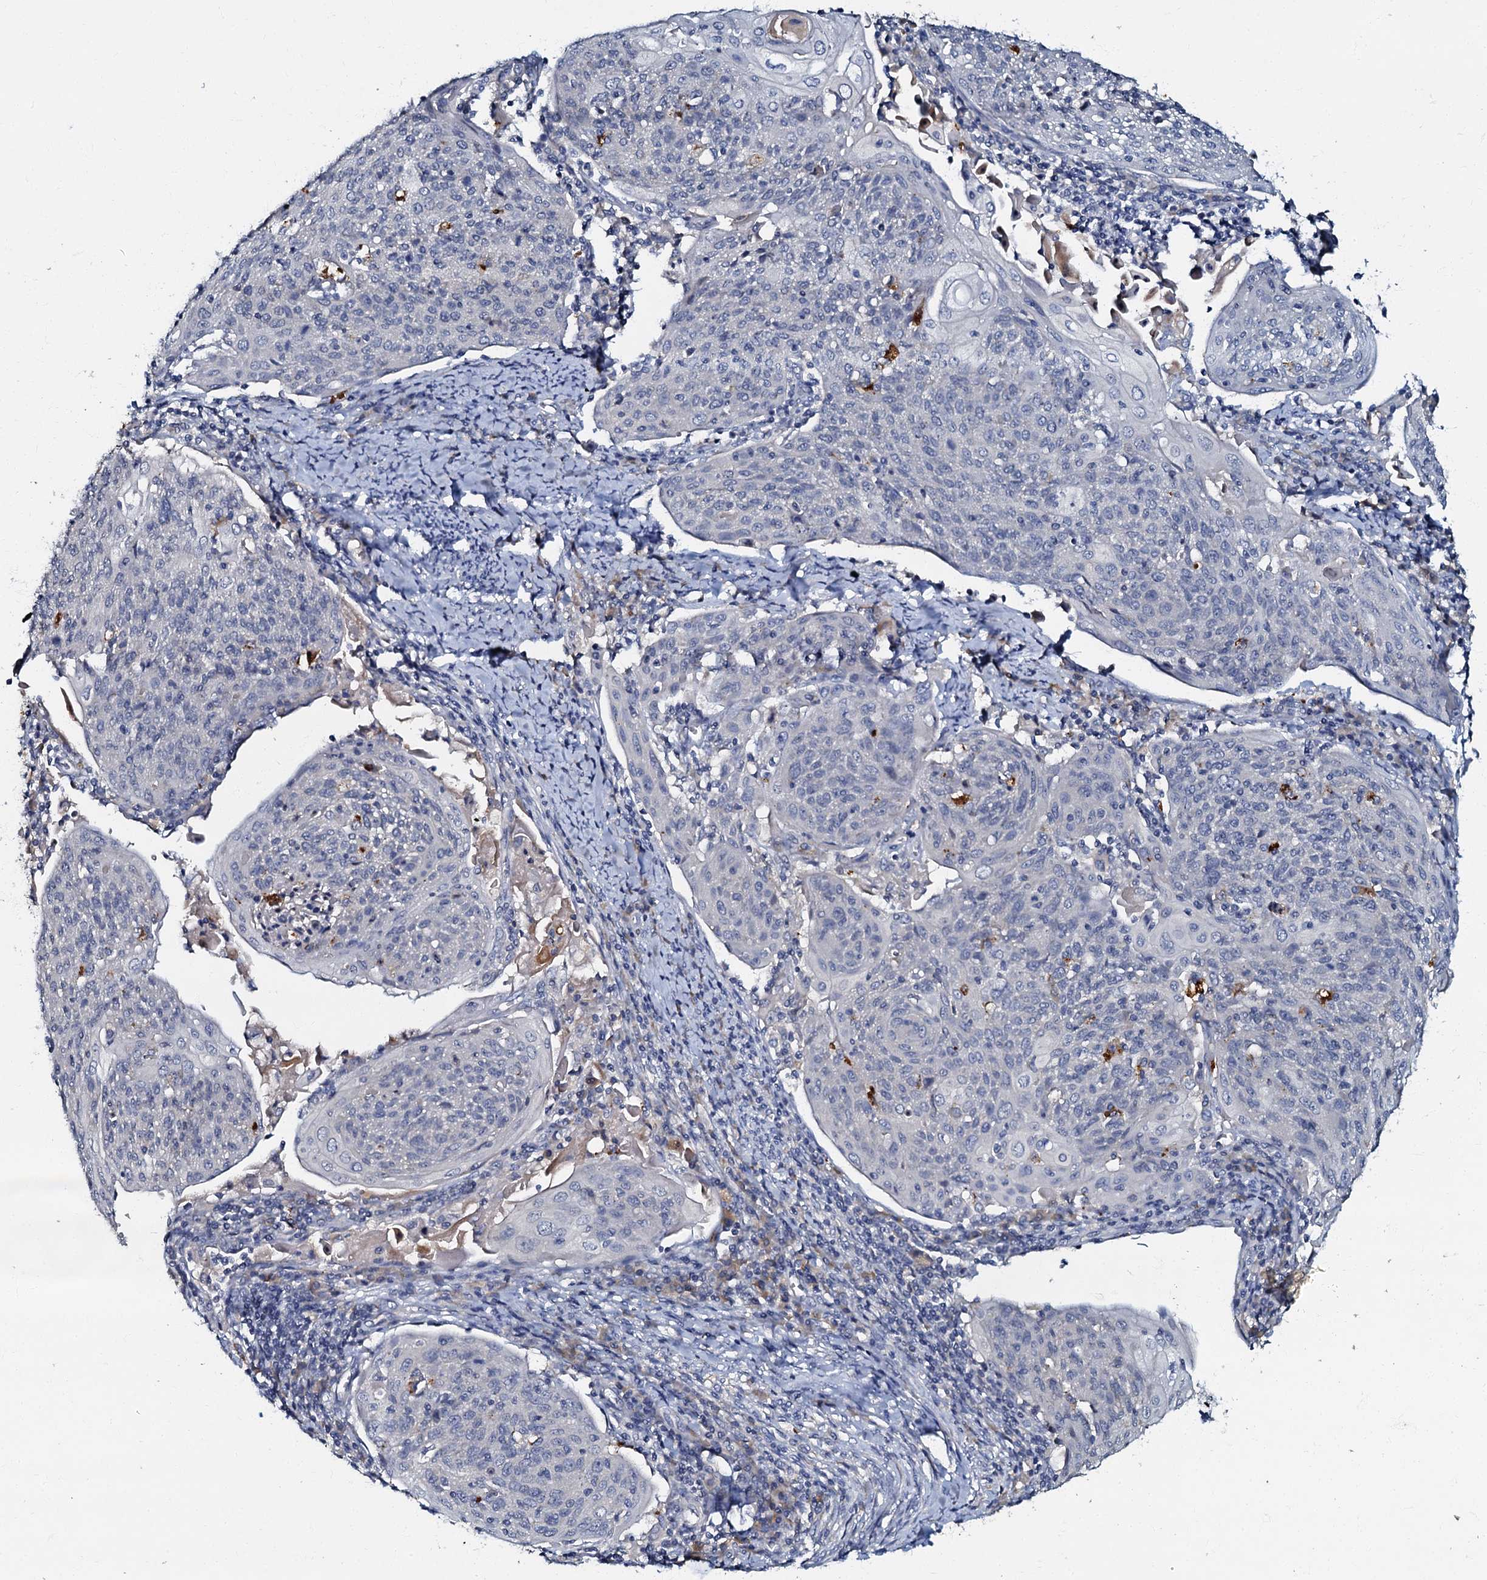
{"staining": {"intensity": "negative", "quantity": "none", "location": "none"}, "tissue": "cervical cancer", "cell_type": "Tumor cells", "image_type": "cancer", "snomed": [{"axis": "morphology", "description": "Squamous cell carcinoma, NOS"}, {"axis": "topography", "description": "Cervix"}], "caption": "The IHC micrograph has no significant expression in tumor cells of squamous cell carcinoma (cervical) tissue. The staining was performed using DAB to visualize the protein expression in brown, while the nuclei were stained in blue with hematoxylin (Magnification: 20x).", "gene": "OLAH", "patient": {"sex": "female", "age": 67}}